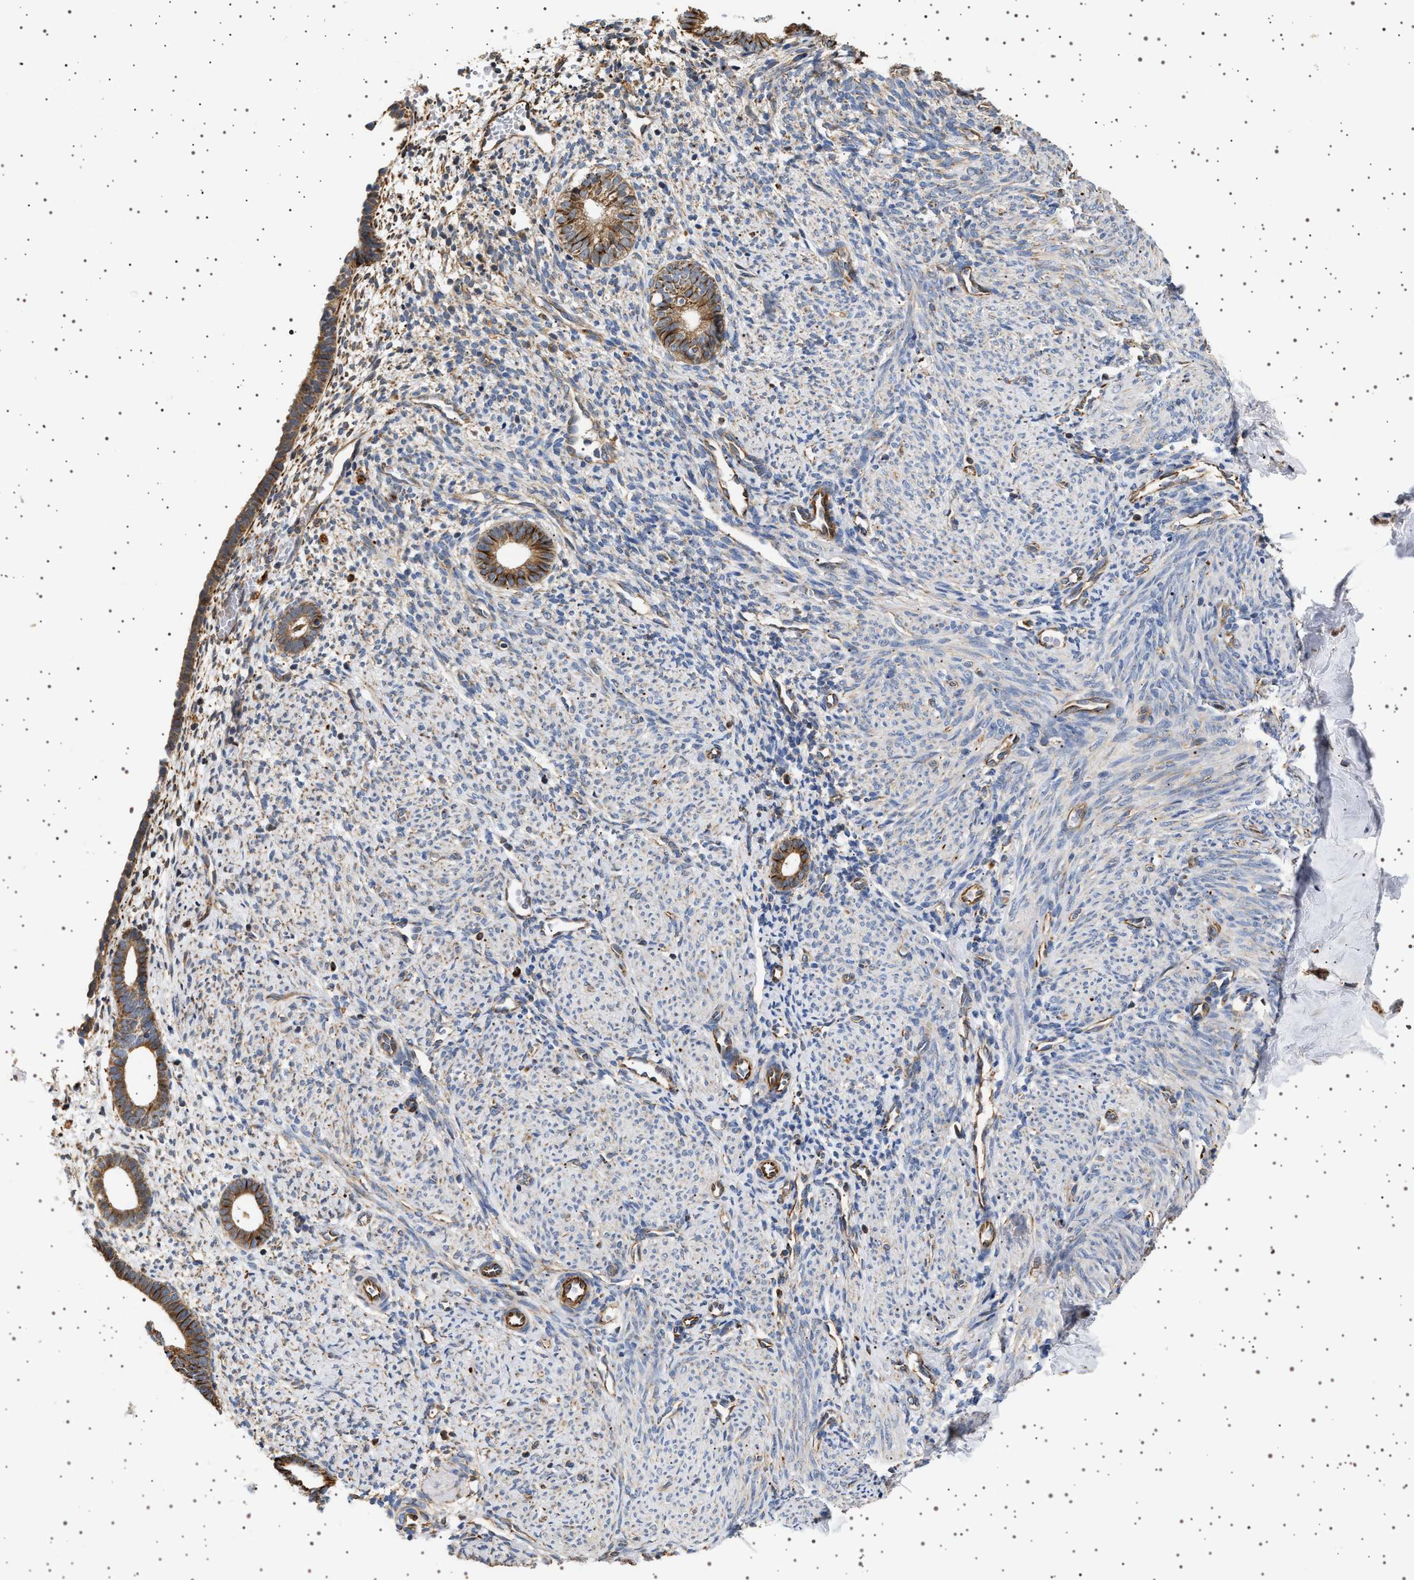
{"staining": {"intensity": "negative", "quantity": "none", "location": "none"}, "tissue": "endometrium", "cell_type": "Cells in endometrial stroma", "image_type": "normal", "snomed": [{"axis": "morphology", "description": "Normal tissue, NOS"}, {"axis": "morphology", "description": "Adenocarcinoma, NOS"}, {"axis": "topography", "description": "Endometrium"}], "caption": "High power microscopy histopathology image of an immunohistochemistry (IHC) histopathology image of normal endometrium, revealing no significant expression in cells in endometrial stroma. Nuclei are stained in blue.", "gene": "TRUB2", "patient": {"sex": "female", "age": 57}}